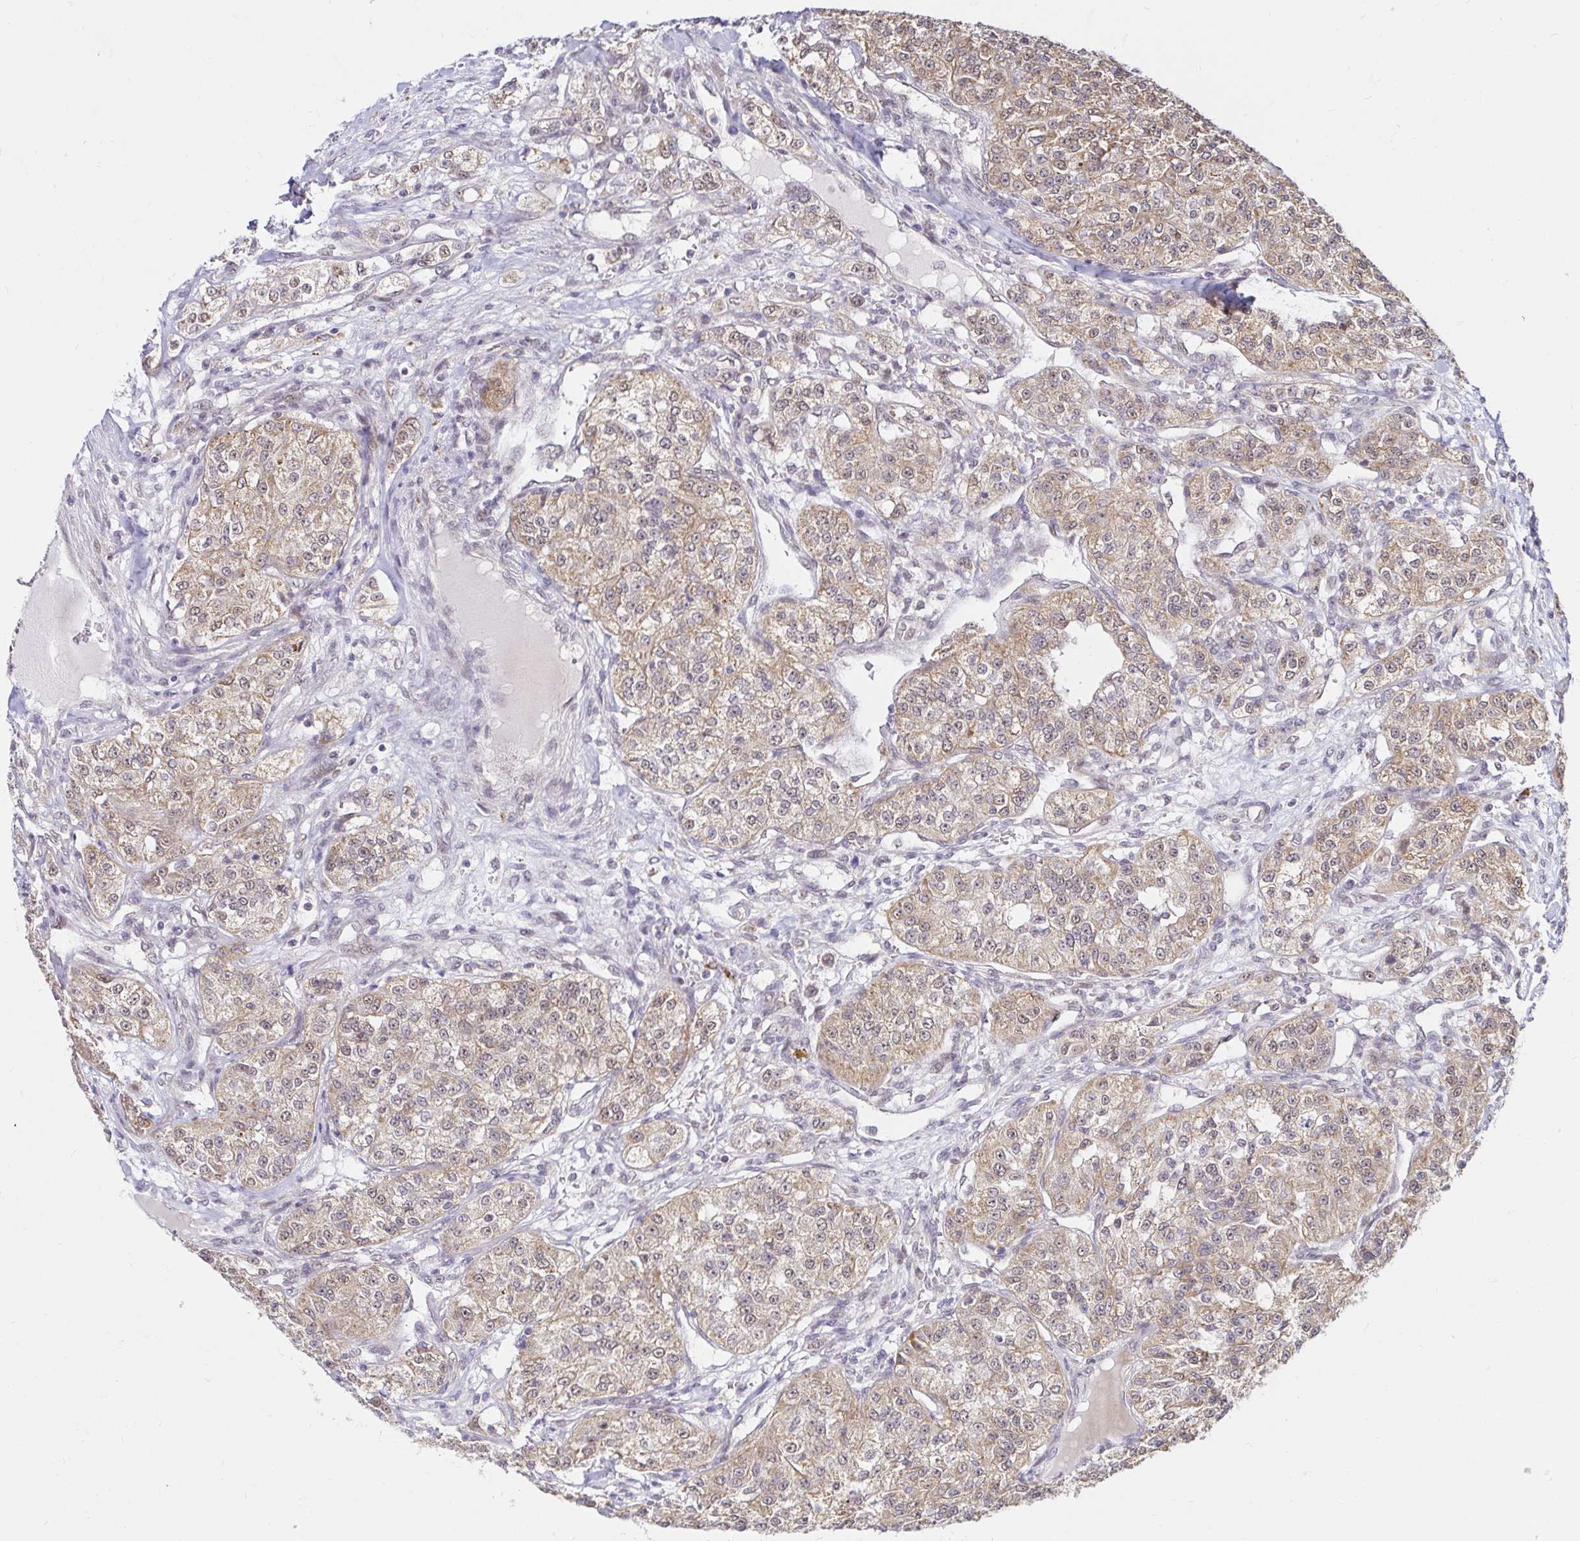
{"staining": {"intensity": "weak", "quantity": ">75%", "location": "cytoplasmic/membranous"}, "tissue": "renal cancer", "cell_type": "Tumor cells", "image_type": "cancer", "snomed": [{"axis": "morphology", "description": "Adenocarcinoma, NOS"}, {"axis": "topography", "description": "Kidney"}], "caption": "Immunohistochemical staining of human renal cancer displays weak cytoplasmic/membranous protein staining in about >75% of tumor cells. Nuclei are stained in blue.", "gene": "TIMM50", "patient": {"sex": "female", "age": 63}}